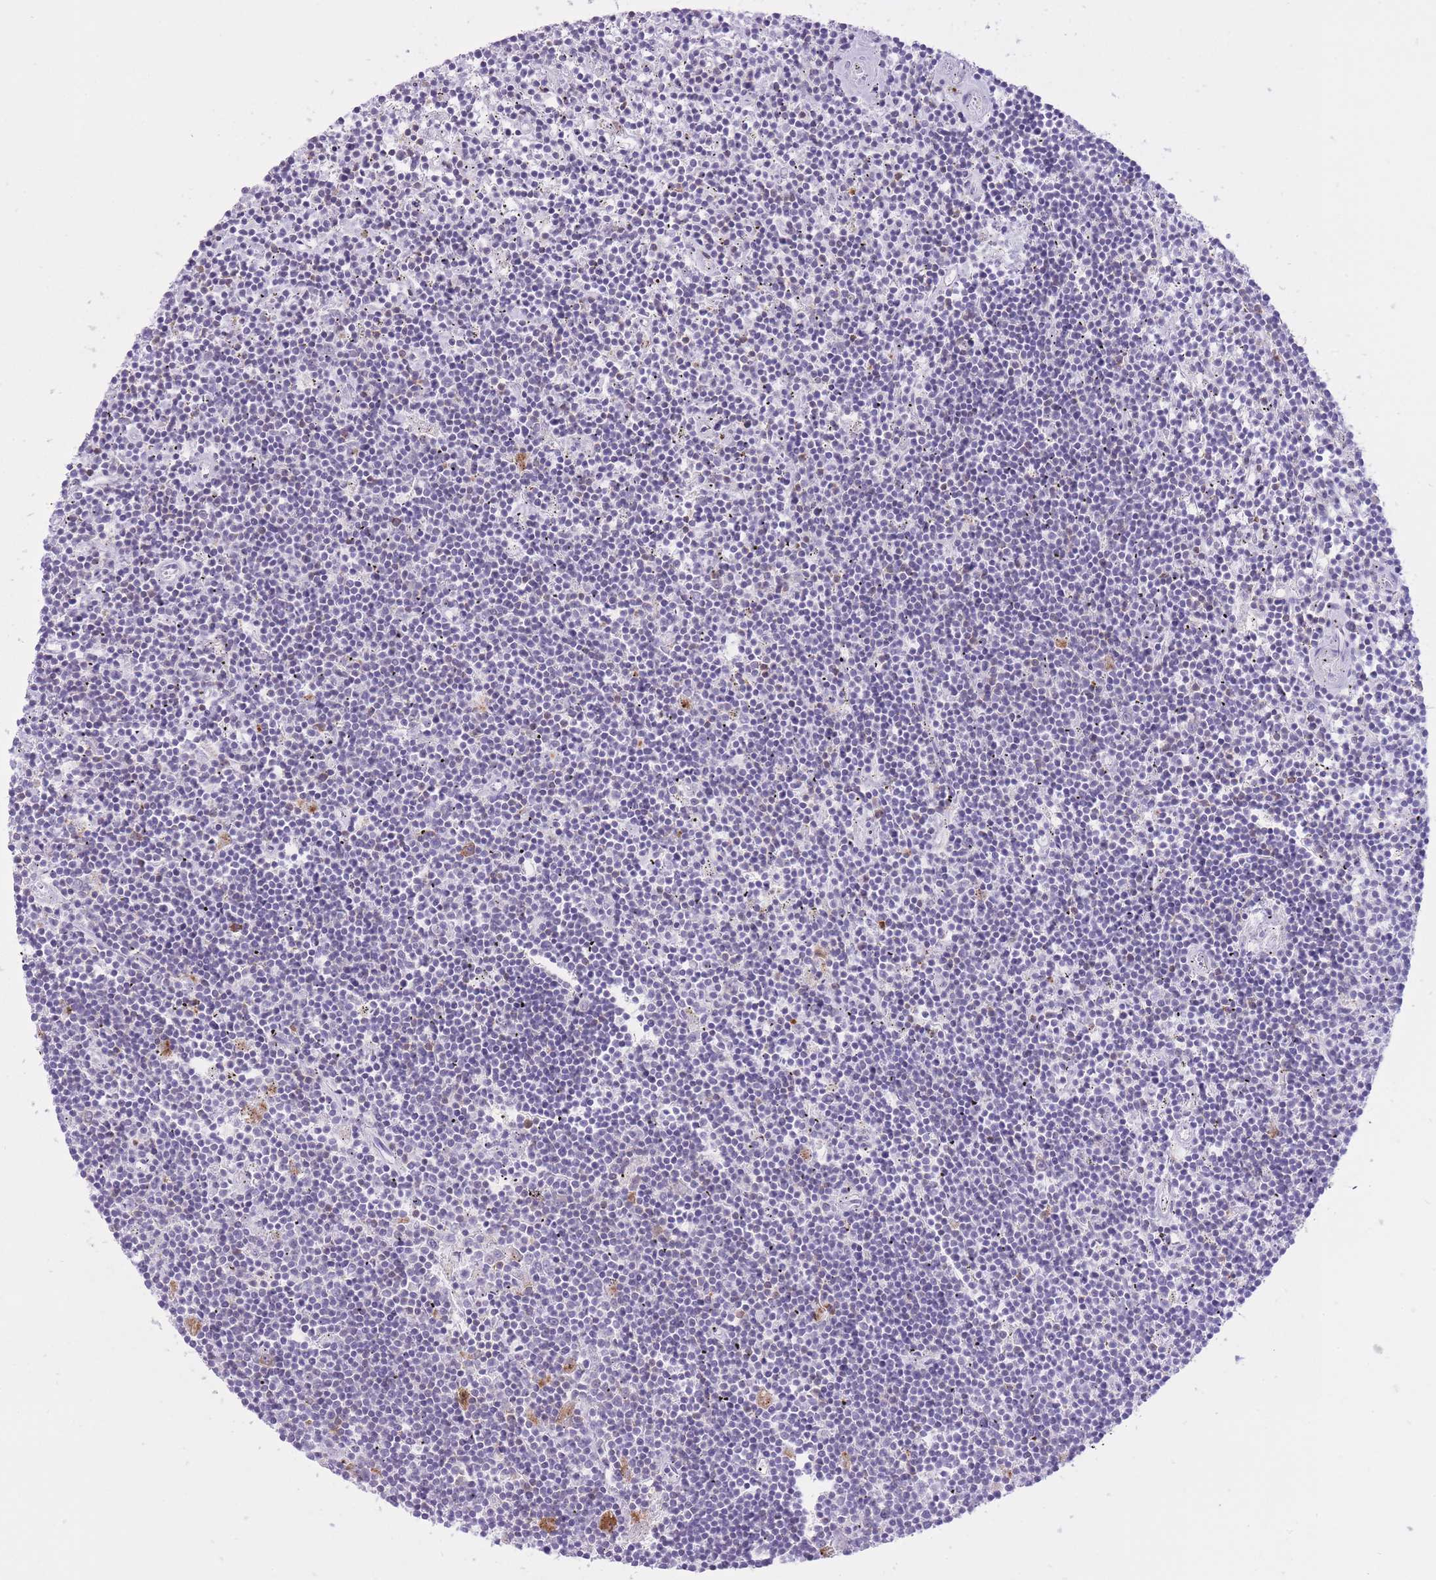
{"staining": {"intensity": "negative", "quantity": "none", "location": "none"}, "tissue": "lymphoma", "cell_type": "Tumor cells", "image_type": "cancer", "snomed": [{"axis": "morphology", "description": "Malignant lymphoma, non-Hodgkin's type, Low grade"}, {"axis": "topography", "description": "Spleen"}], "caption": "The image exhibits no staining of tumor cells in lymphoma.", "gene": "ZNF501", "patient": {"sex": "male", "age": 76}}